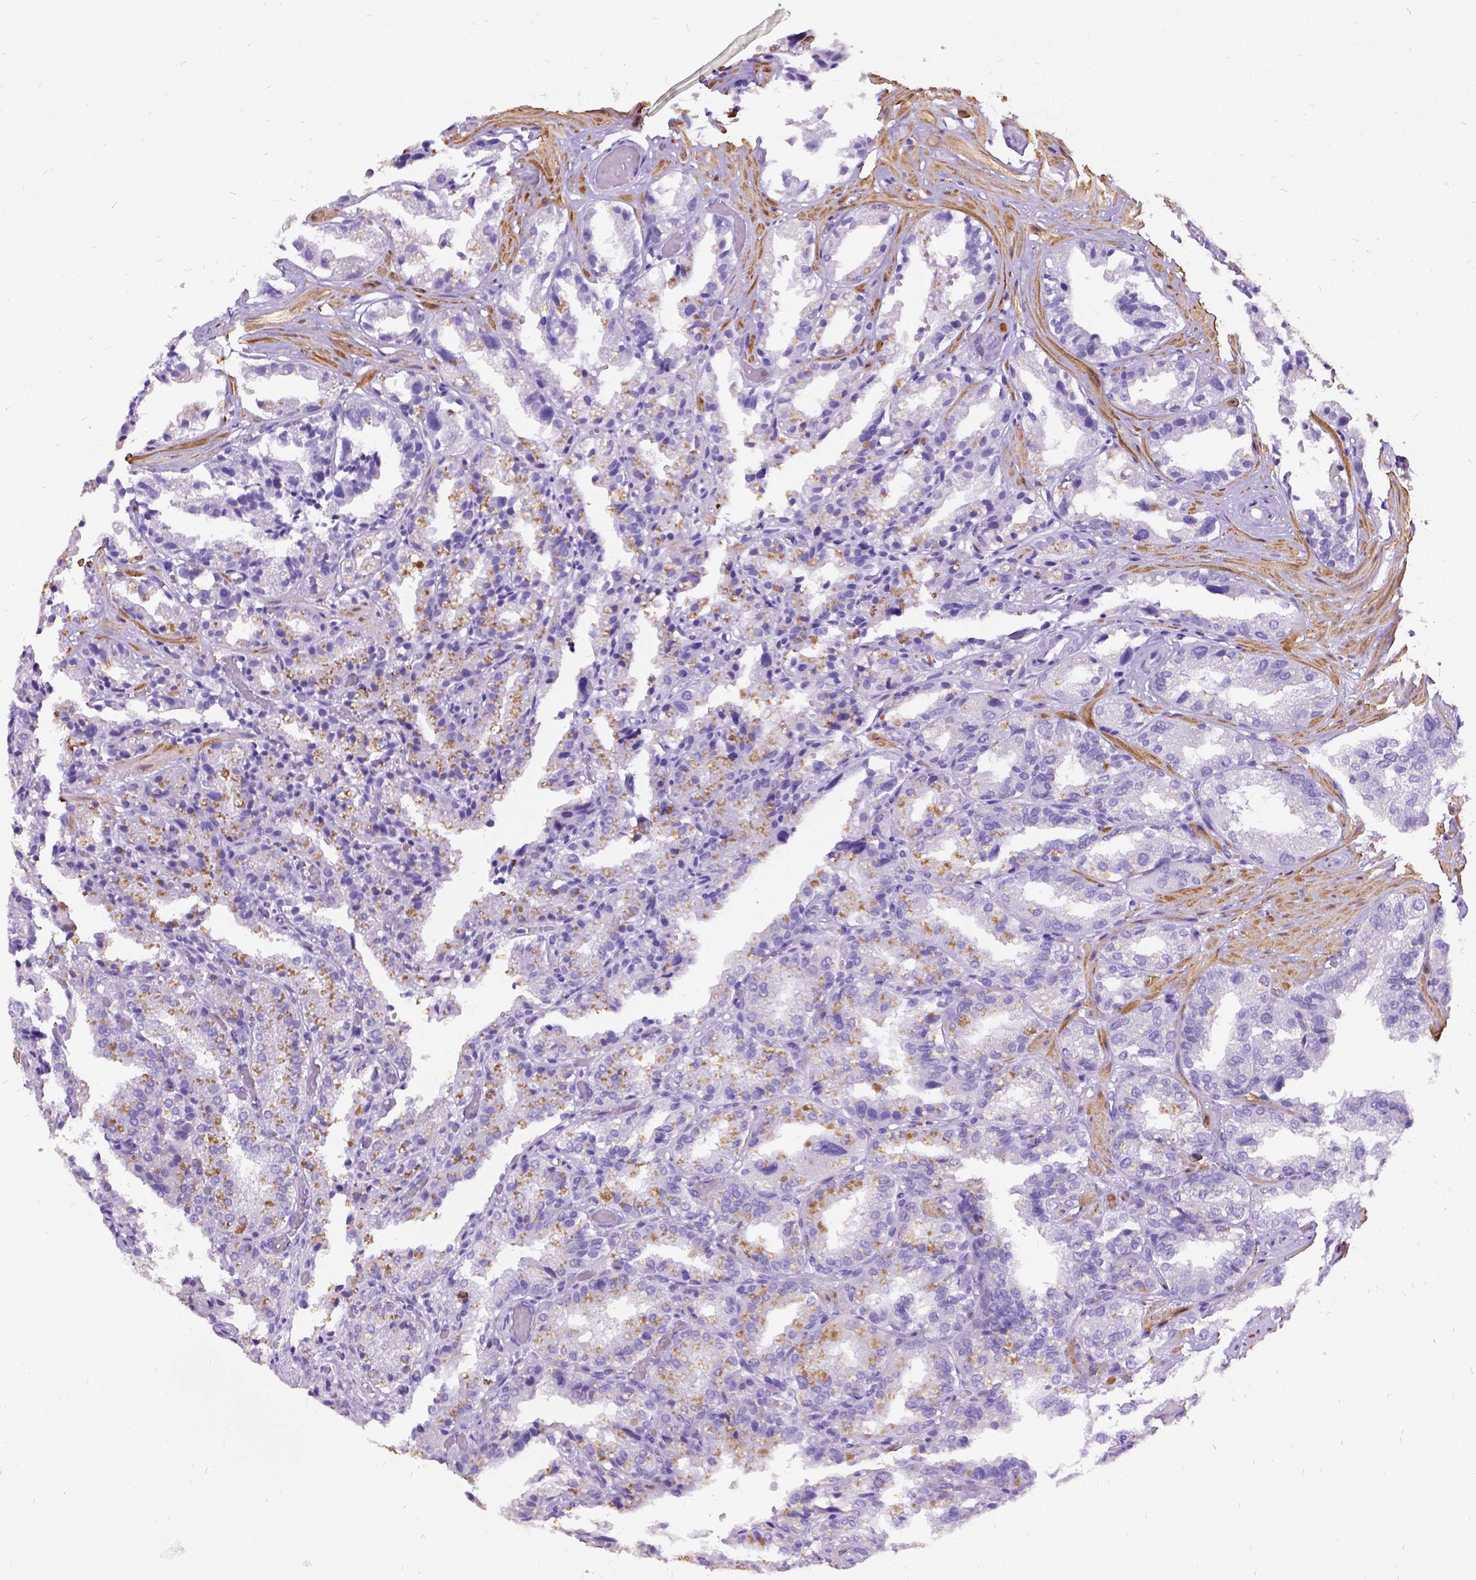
{"staining": {"intensity": "negative", "quantity": "none", "location": "none"}, "tissue": "seminal vesicle", "cell_type": "Glandular cells", "image_type": "normal", "snomed": [{"axis": "morphology", "description": "Normal tissue, NOS"}, {"axis": "topography", "description": "Seminal veicle"}], "caption": "IHC histopathology image of normal seminal vesicle stained for a protein (brown), which exhibits no staining in glandular cells. Nuclei are stained in blue.", "gene": "ENSG00000254979", "patient": {"sex": "male", "age": 57}}